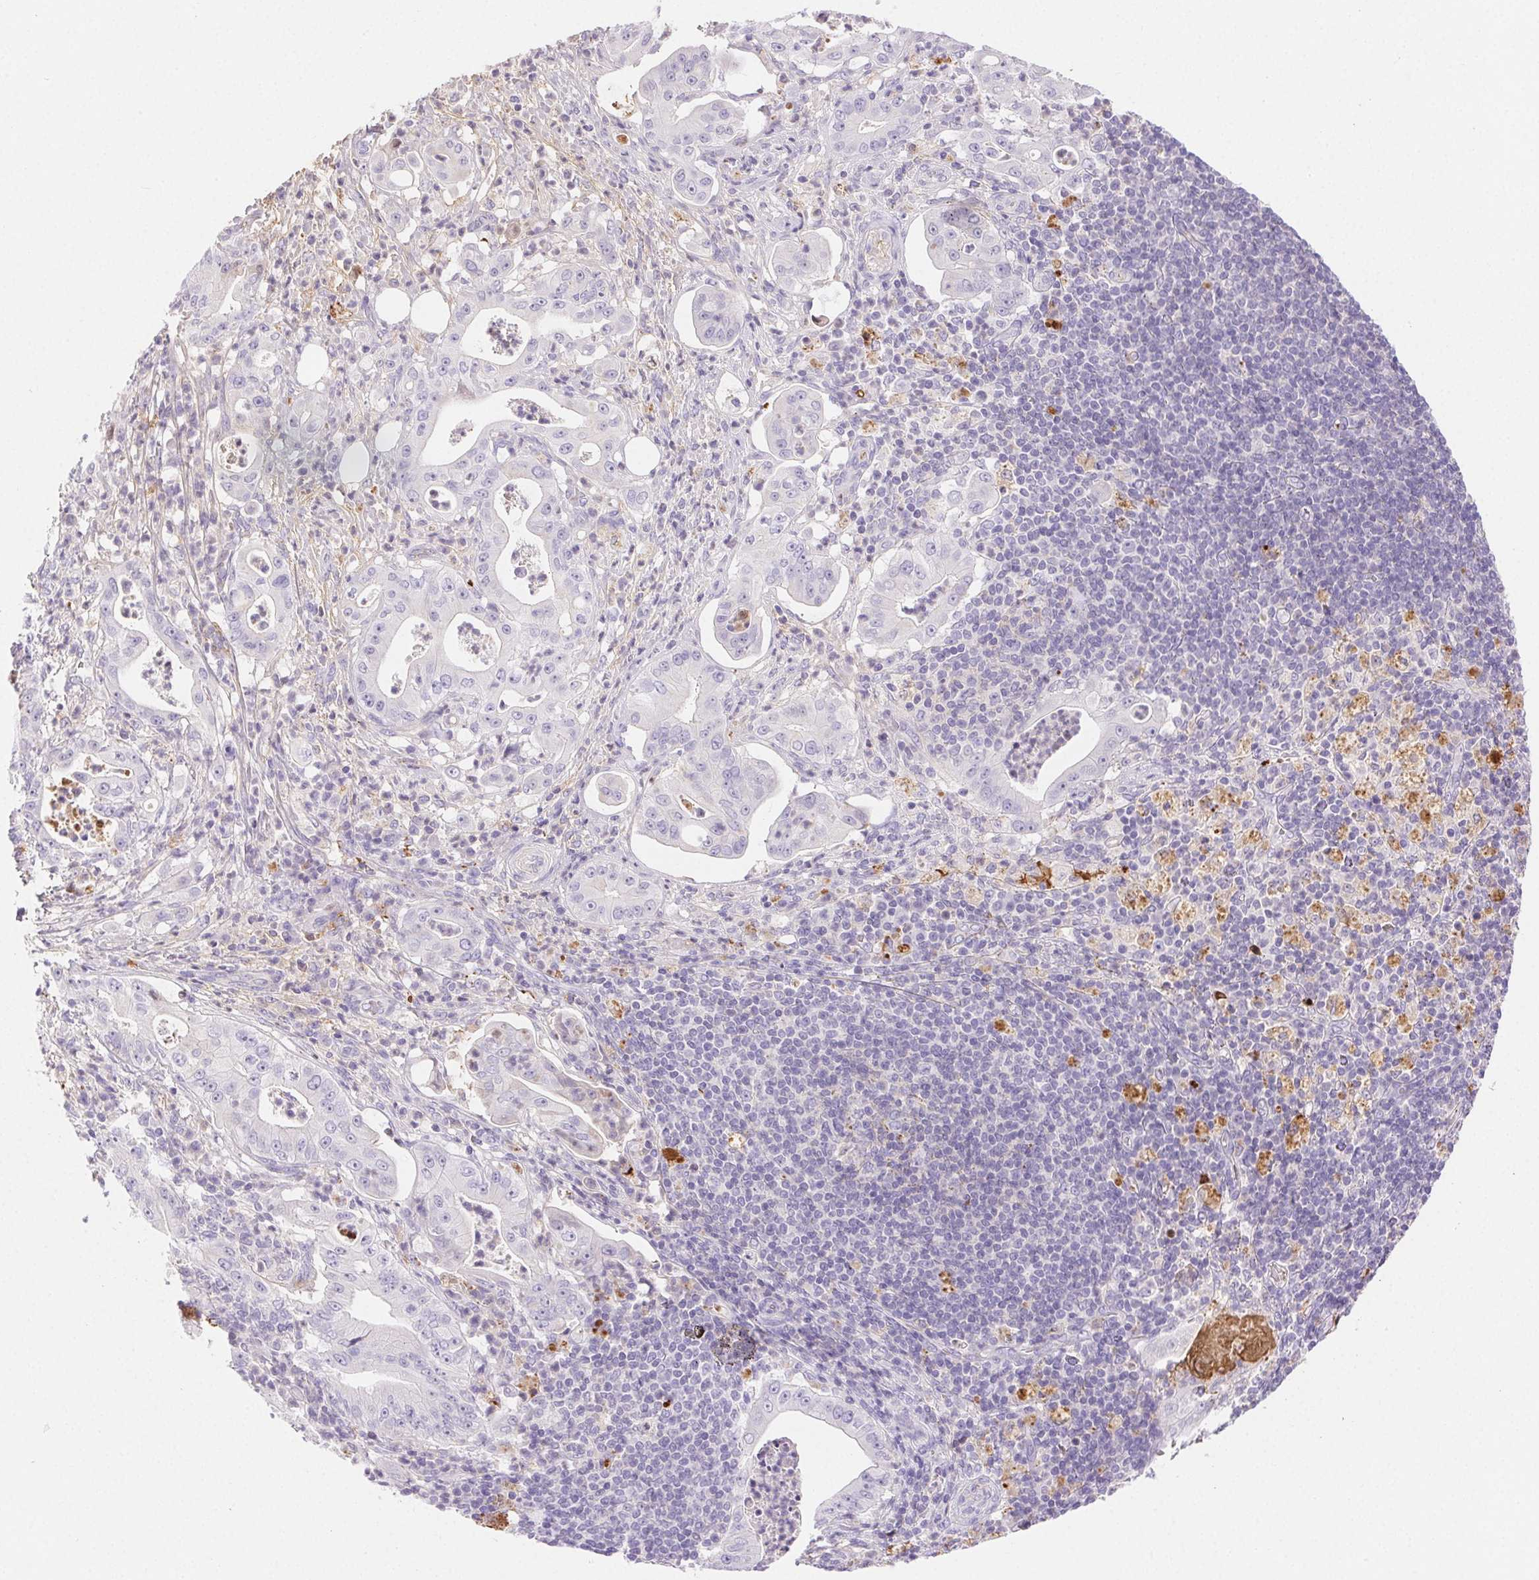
{"staining": {"intensity": "negative", "quantity": "none", "location": "none"}, "tissue": "pancreatic cancer", "cell_type": "Tumor cells", "image_type": "cancer", "snomed": [{"axis": "morphology", "description": "Adenocarcinoma, NOS"}, {"axis": "topography", "description": "Pancreas"}], "caption": "Immunohistochemistry micrograph of human pancreatic adenocarcinoma stained for a protein (brown), which reveals no positivity in tumor cells.", "gene": "FGA", "patient": {"sex": "male", "age": 71}}